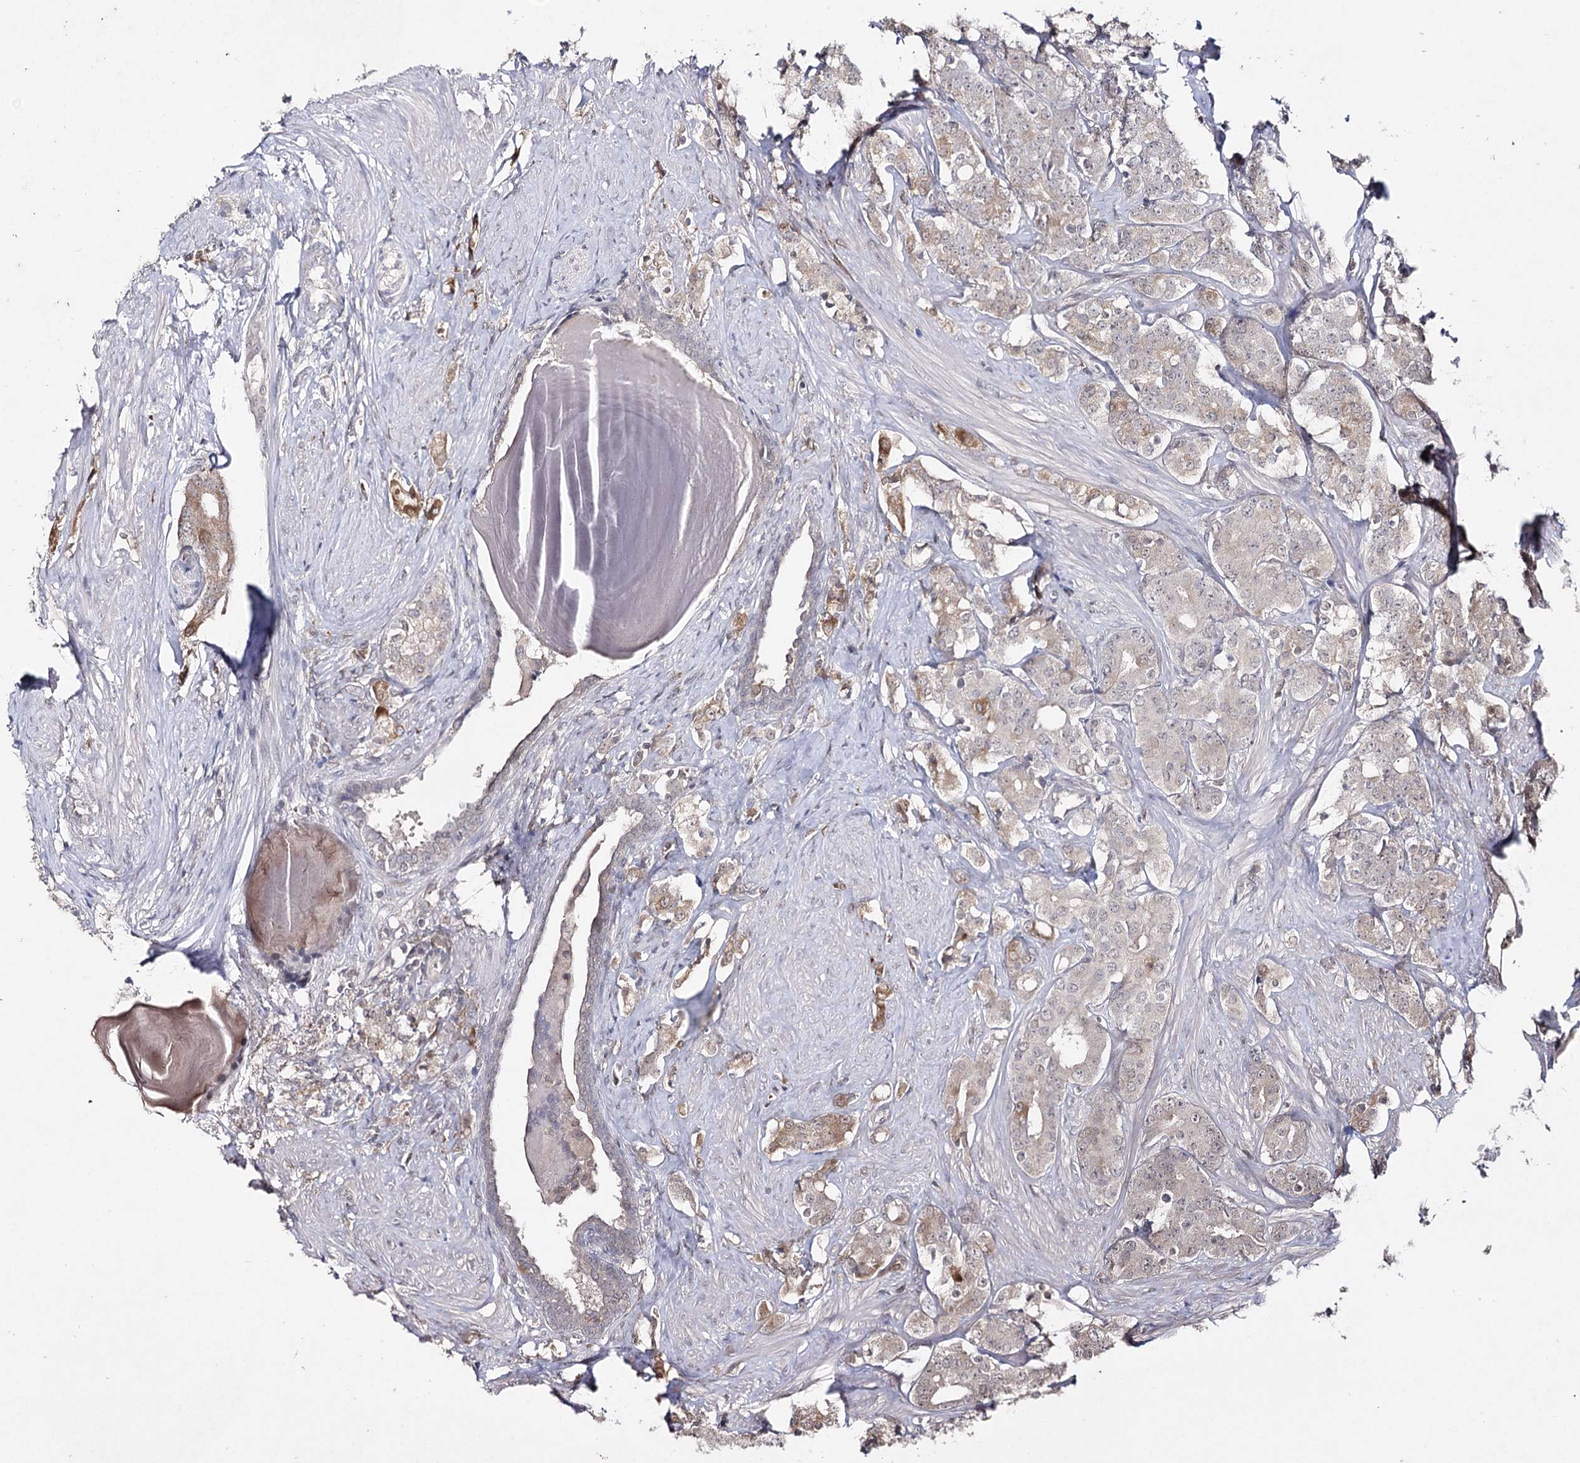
{"staining": {"intensity": "weak", "quantity": "<25%", "location": "cytoplasmic/membranous"}, "tissue": "prostate cancer", "cell_type": "Tumor cells", "image_type": "cancer", "snomed": [{"axis": "morphology", "description": "Adenocarcinoma, High grade"}, {"axis": "topography", "description": "Prostate"}], "caption": "The image shows no significant expression in tumor cells of prostate cancer (adenocarcinoma (high-grade)).", "gene": "HSD11B2", "patient": {"sex": "male", "age": 62}}